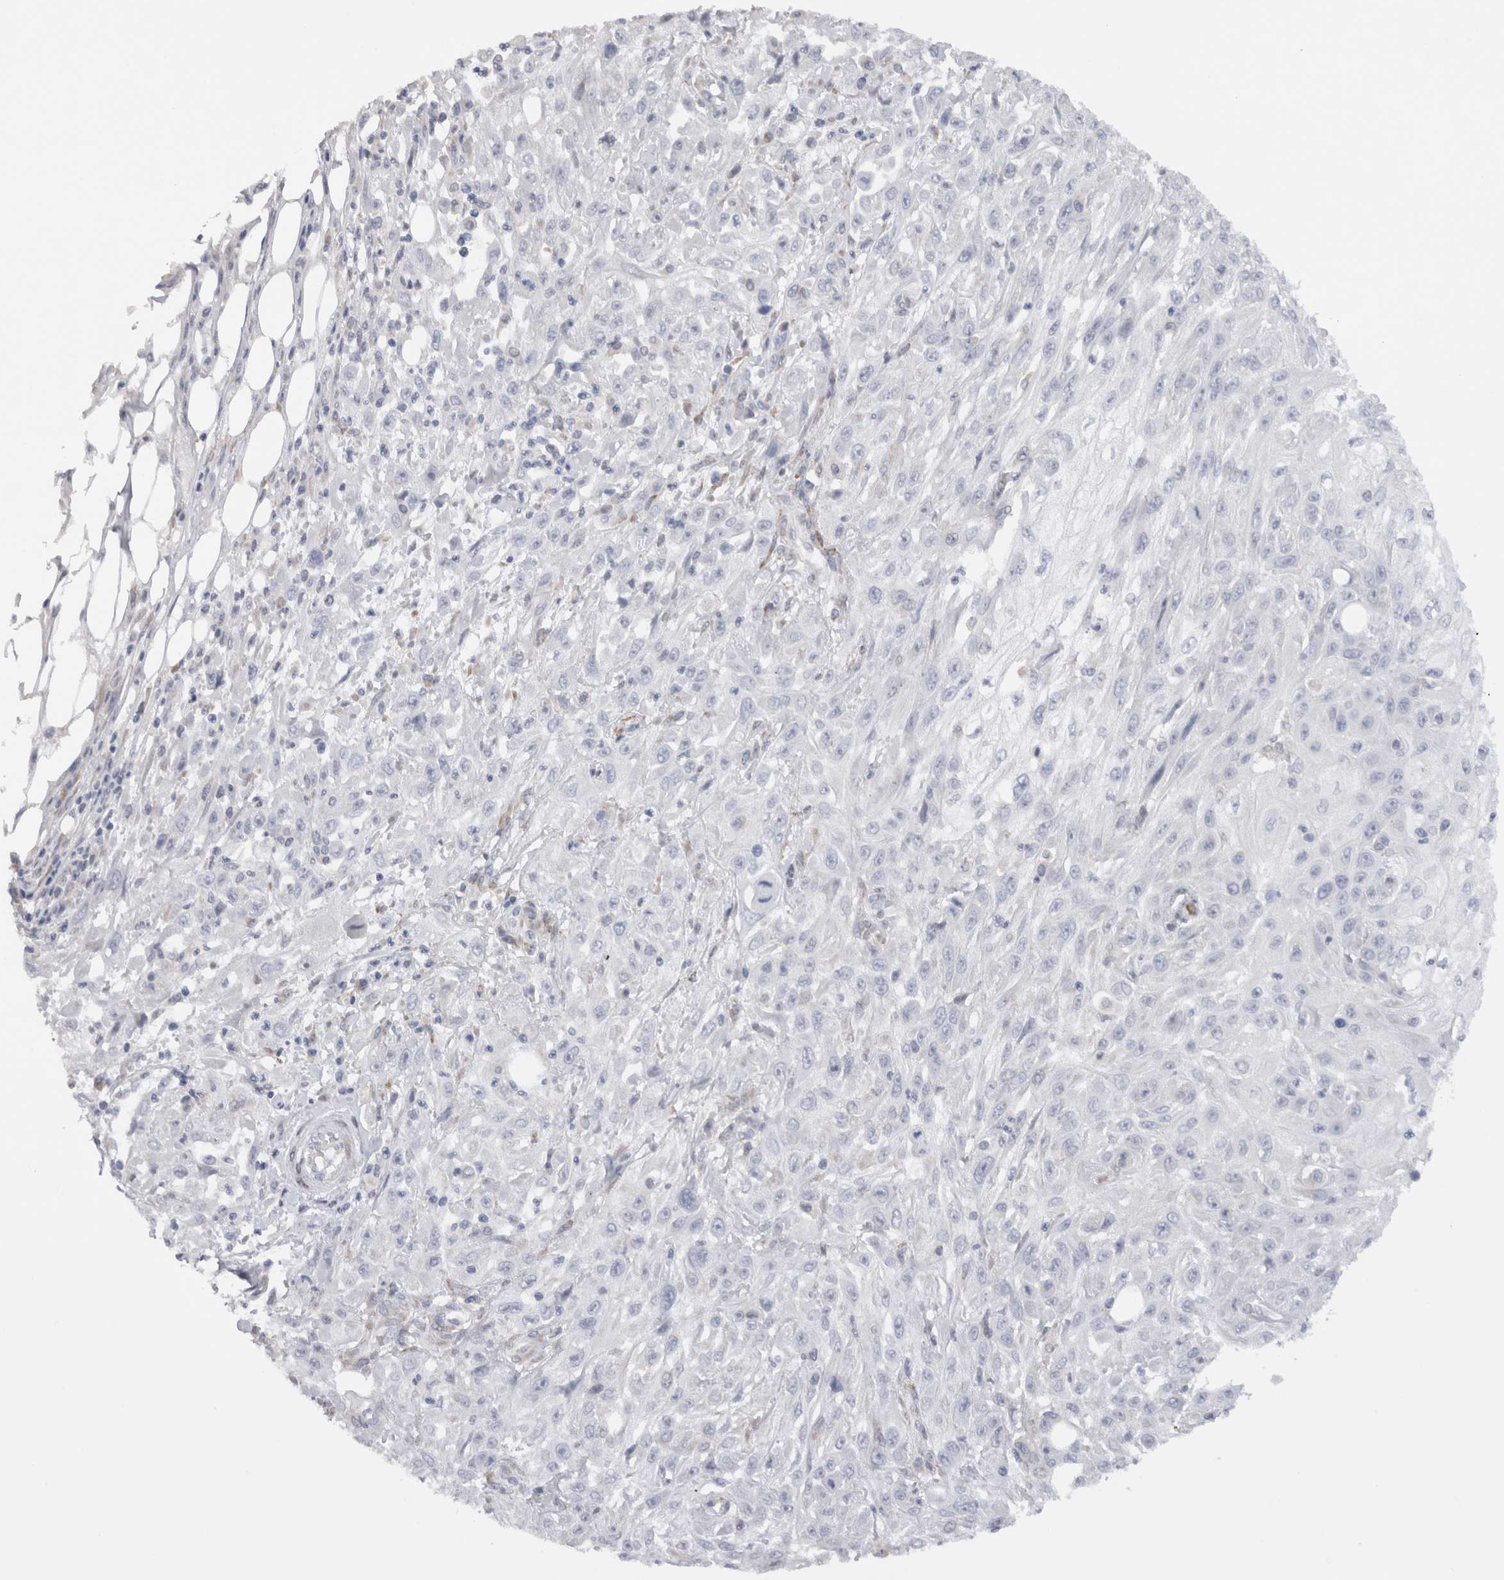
{"staining": {"intensity": "negative", "quantity": "none", "location": "none"}, "tissue": "skin cancer", "cell_type": "Tumor cells", "image_type": "cancer", "snomed": [{"axis": "morphology", "description": "Squamous cell carcinoma, NOS"}, {"axis": "morphology", "description": "Squamous cell carcinoma, metastatic, NOS"}, {"axis": "topography", "description": "Skin"}, {"axis": "topography", "description": "Lymph node"}], "caption": "Tumor cells are negative for protein expression in human skin cancer.", "gene": "VCPIP1", "patient": {"sex": "male", "age": 75}}